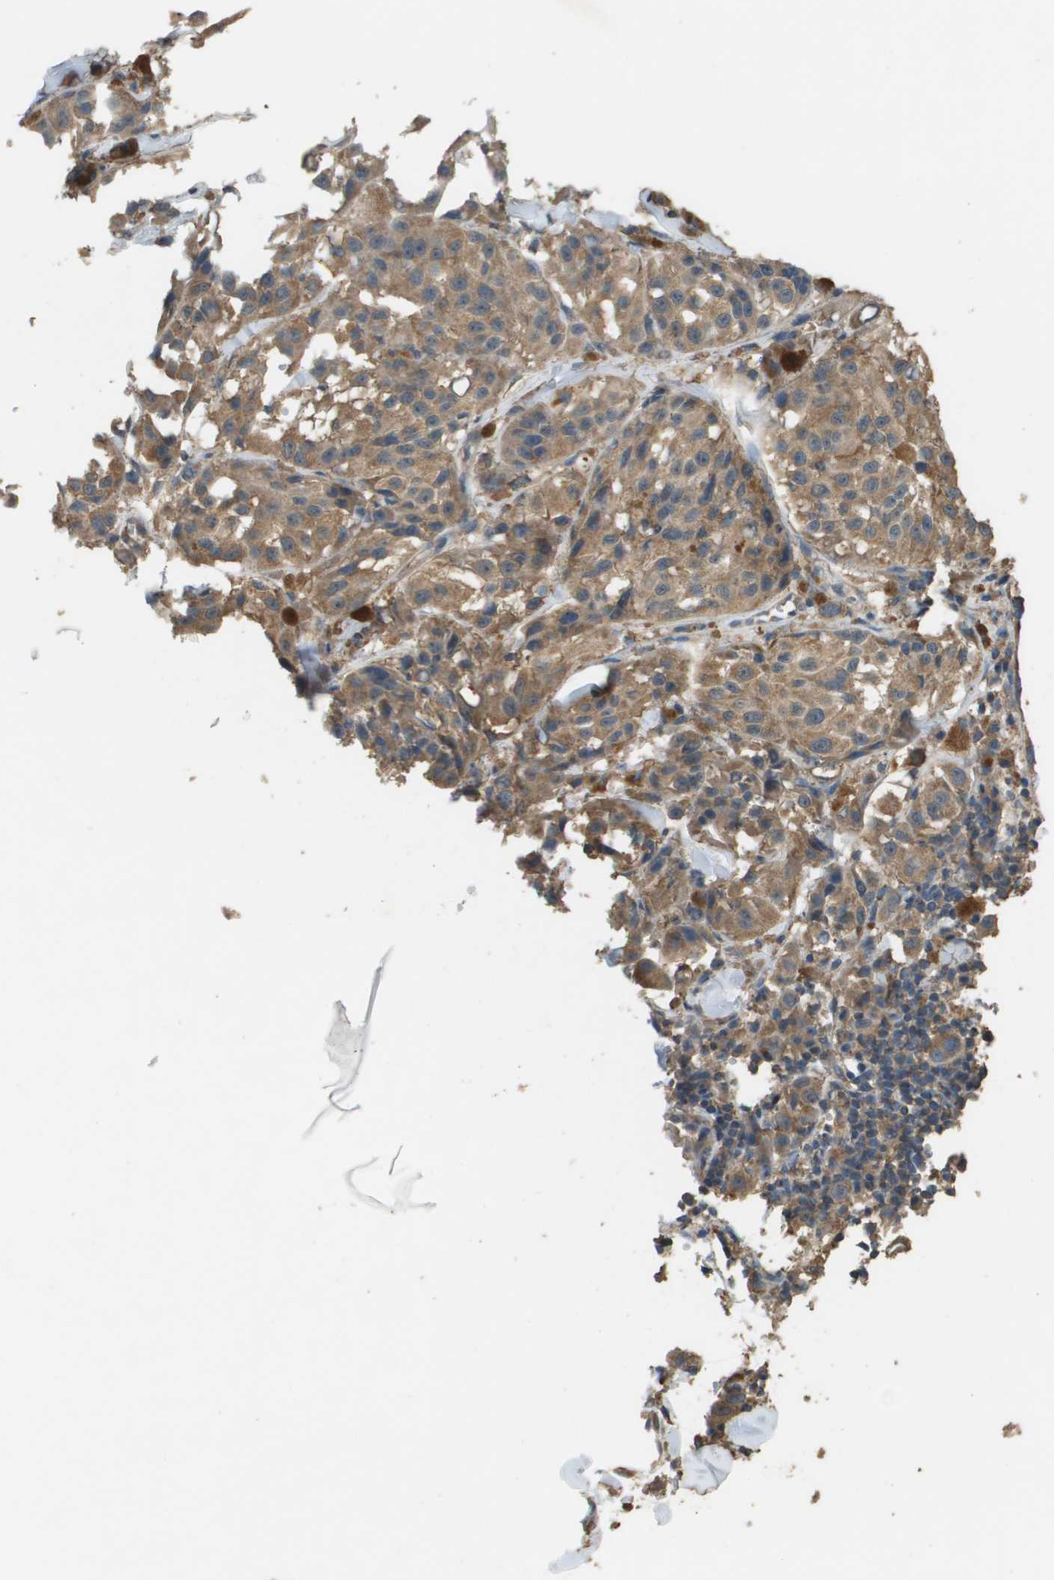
{"staining": {"intensity": "moderate", "quantity": ">75%", "location": "cytoplasmic/membranous"}, "tissue": "melanoma", "cell_type": "Tumor cells", "image_type": "cancer", "snomed": [{"axis": "morphology", "description": "Malignant melanoma, NOS"}, {"axis": "topography", "description": "Skin"}], "caption": "Immunohistochemistry image of neoplastic tissue: malignant melanoma stained using immunohistochemistry (IHC) reveals medium levels of moderate protein expression localized specifically in the cytoplasmic/membranous of tumor cells, appearing as a cytoplasmic/membranous brown color.", "gene": "MS4A7", "patient": {"sex": "male", "age": 84}}